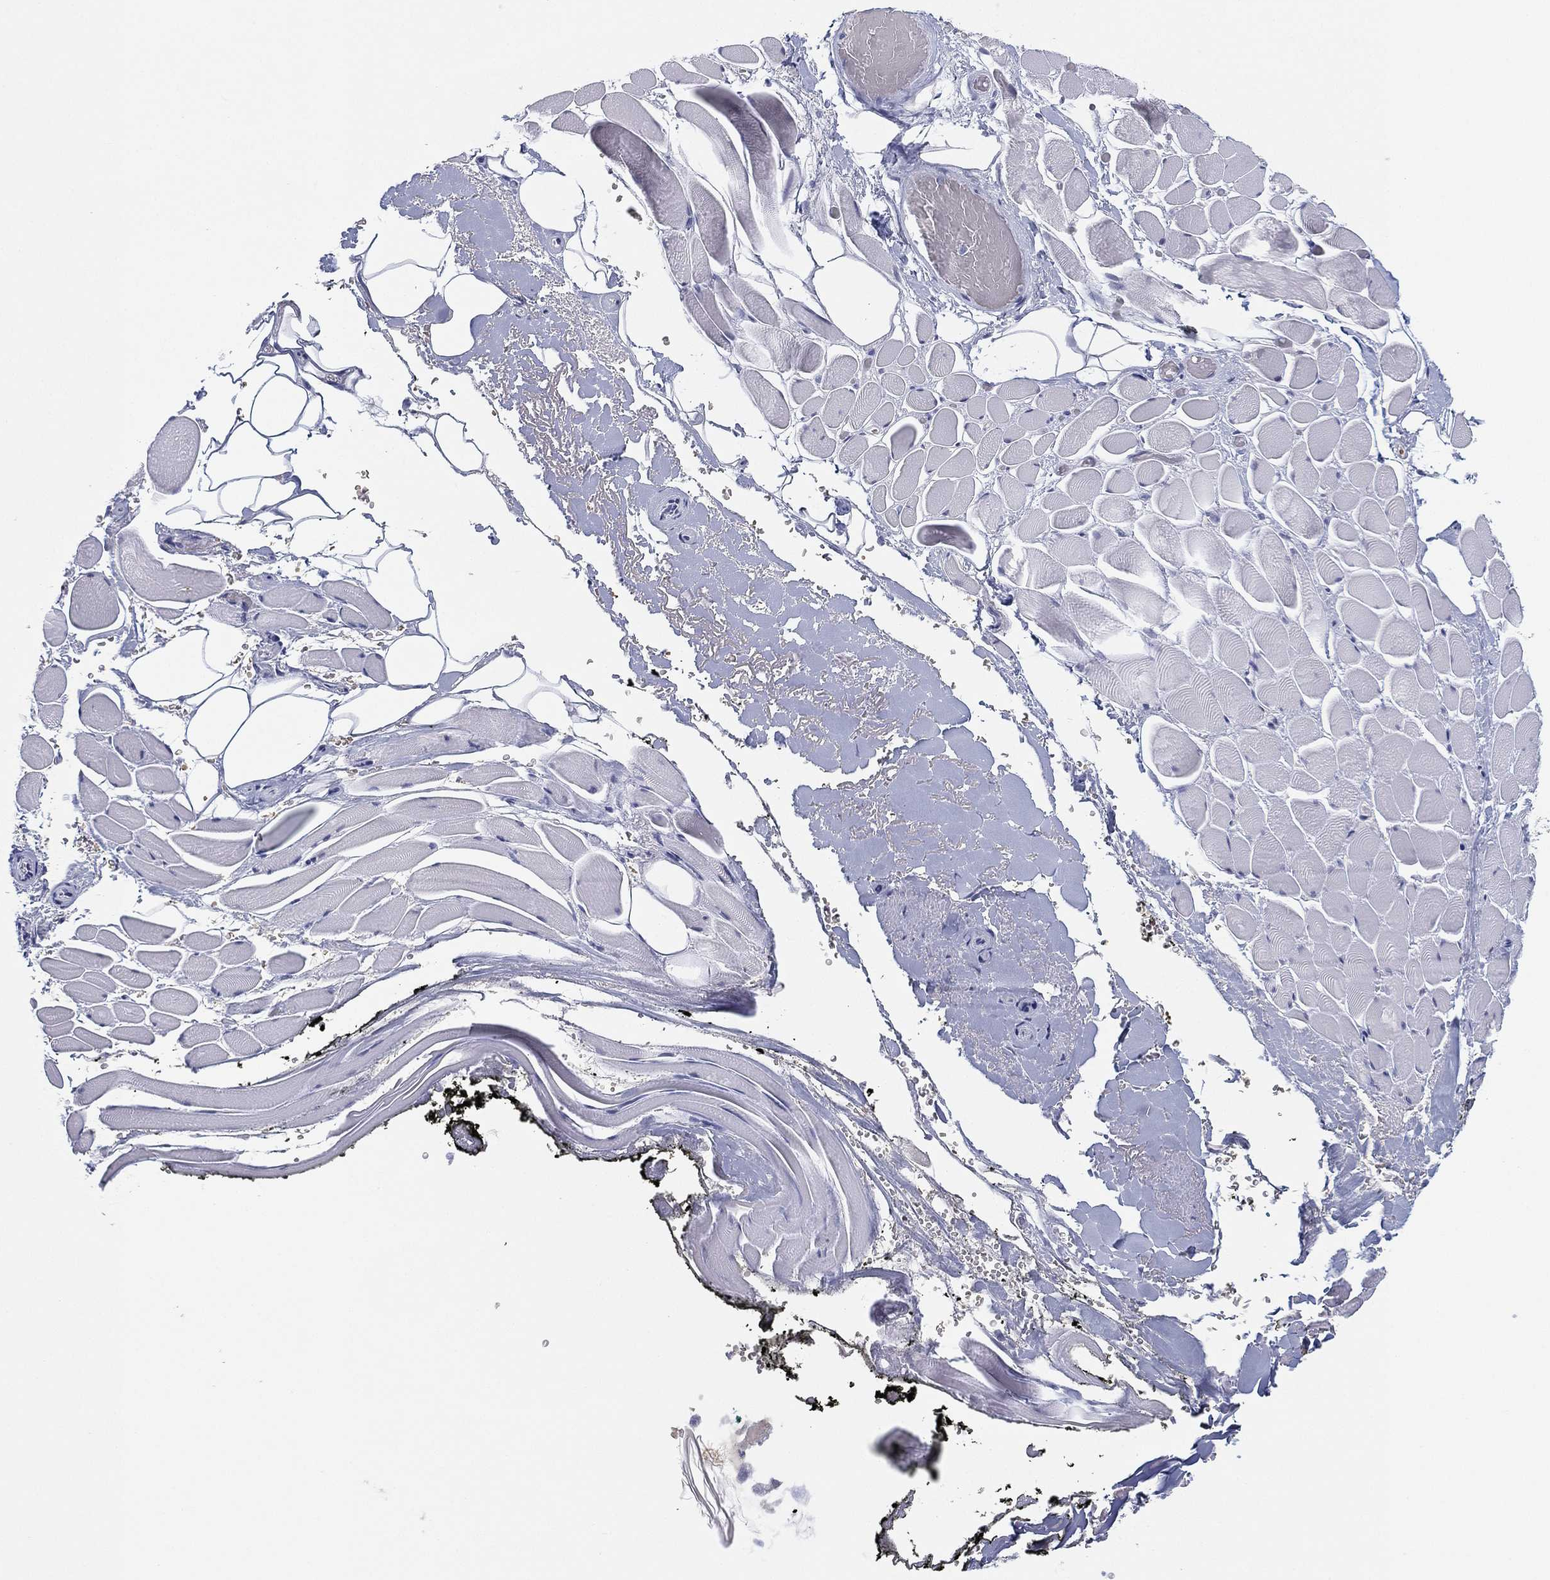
{"staining": {"intensity": "negative", "quantity": "none", "location": "none"}, "tissue": "adipose tissue", "cell_type": "Adipocytes", "image_type": "normal", "snomed": [{"axis": "morphology", "description": "Normal tissue, NOS"}, {"axis": "topography", "description": "Anal"}, {"axis": "topography", "description": "Peripheral nerve tissue"}], "caption": "IHC image of unremarkable human adipose tissue stained for a protein (brown), which reveals no positivity in adipocytes.", "gene": "CYP2D6", "patient": {"sex": "male", "age": 53}}